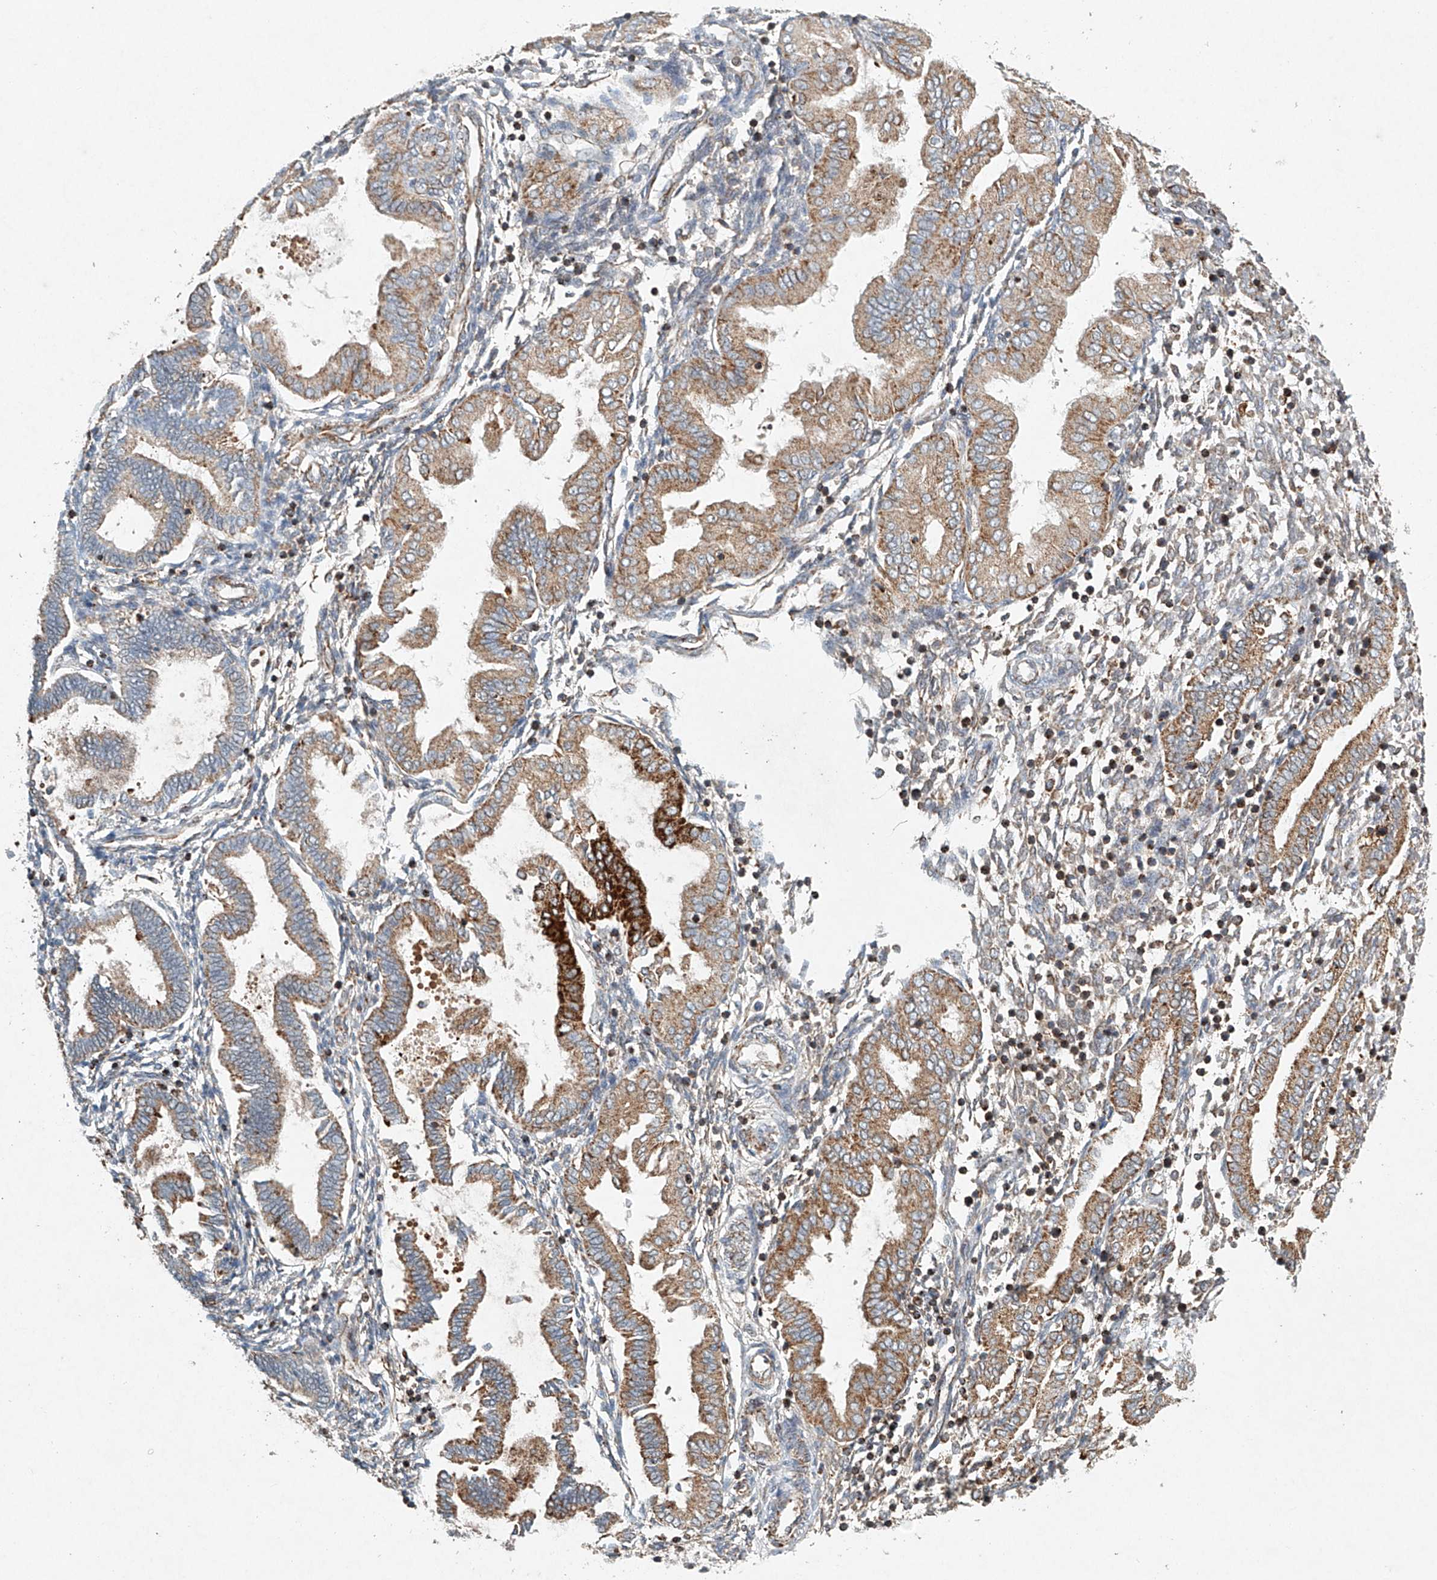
{"staining": {"intensity": "weak", "quantity": "<25%", "location": "cytoplasmic/membranous"}, "tissue": "endometrium", "cell_type": "Cells in endometrial stroma", "image_type": "normal", "snomed": [{"axis": "morphology", "description": "Normal tissue, NOS"}, {"axis": "topography", "description": "Endometrium"}], "caption": "Endometrium stained for a protein using IHC exhibits no expression cells in endometrial stroma.", "gene": "DCAF11", "patient": {"sex": "female", "age": 53}}